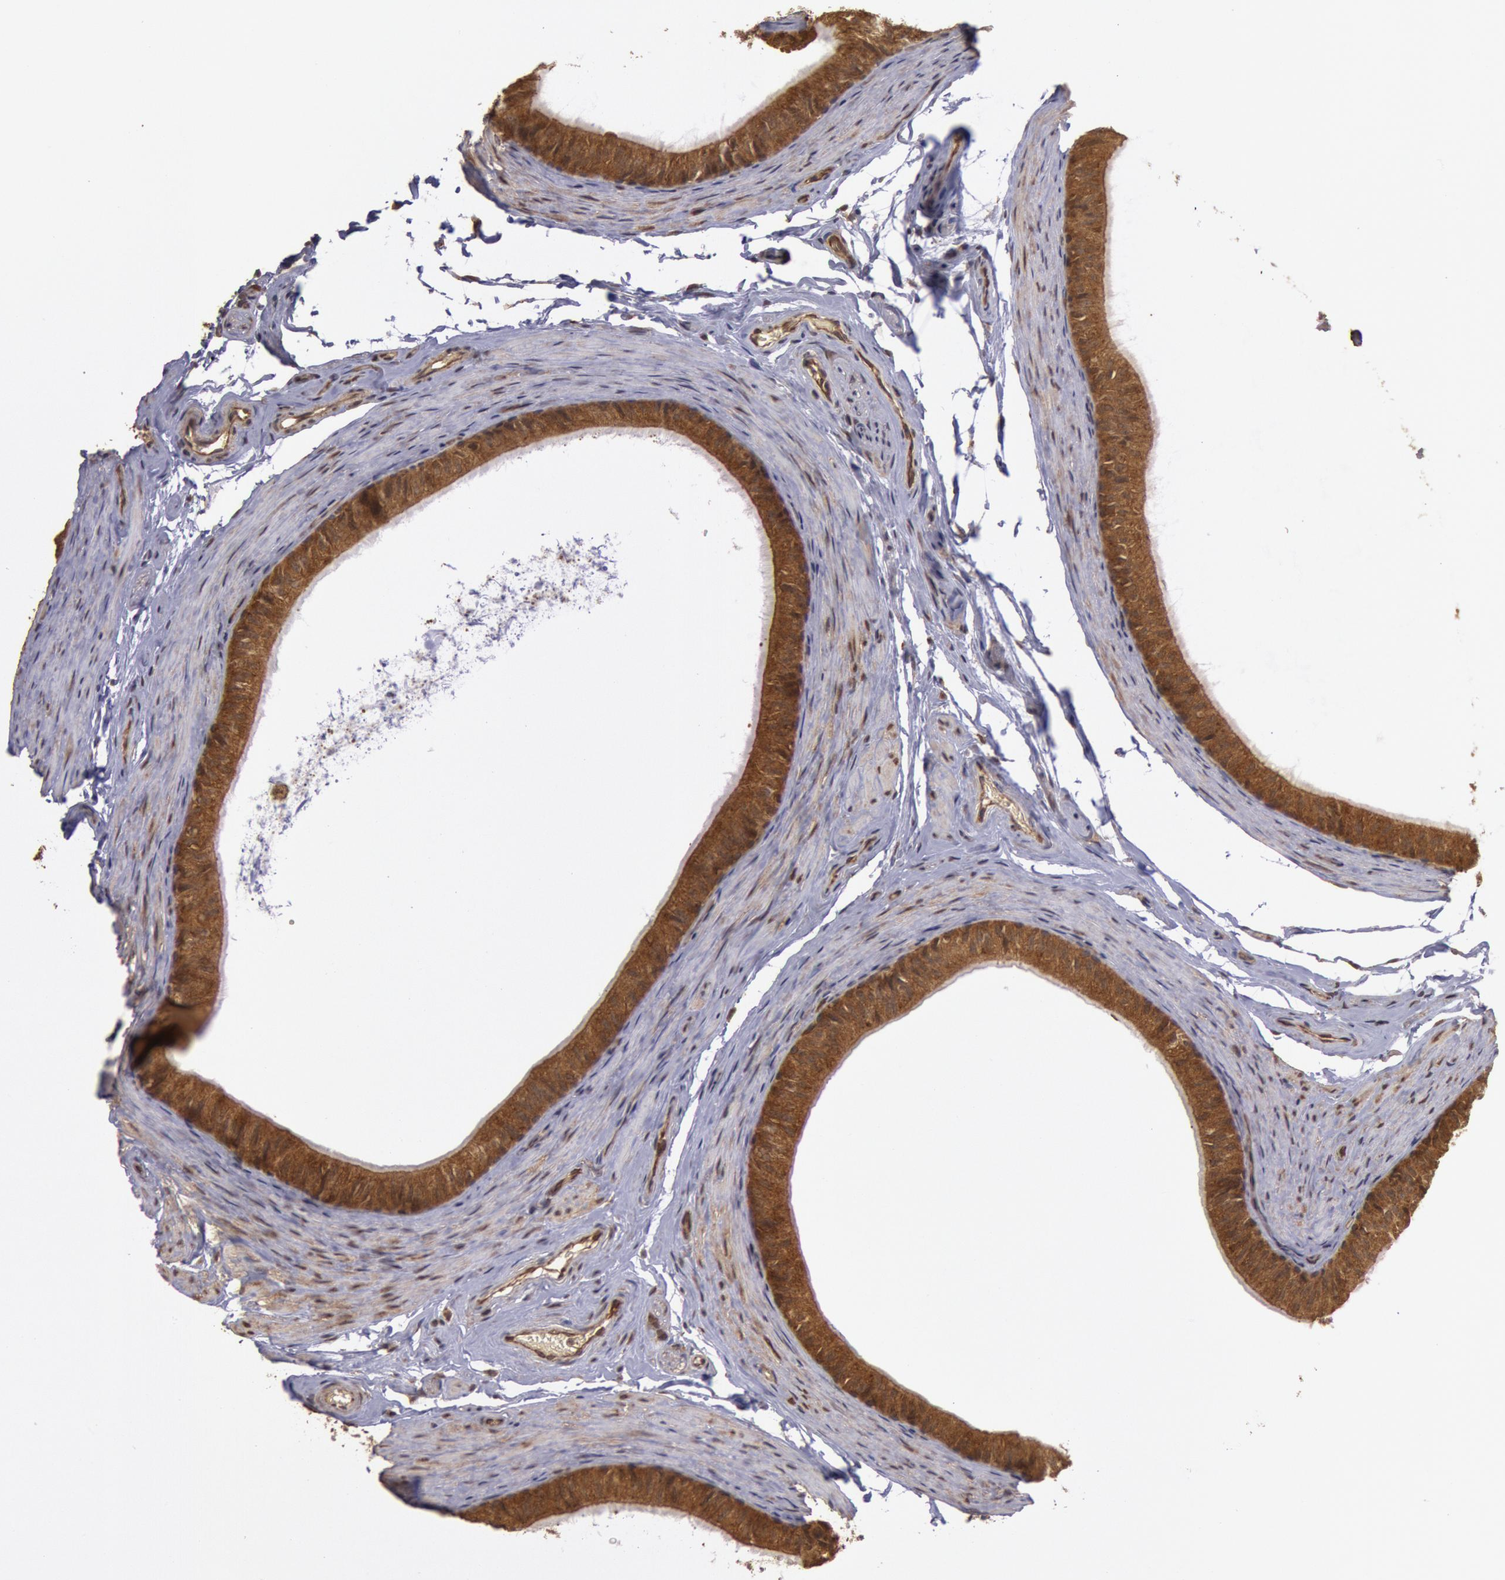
{"staining": {"intensity": "strong", "quantity": ">75%", "location": "cytoplasmic/membranous"}, "tissue": "epididymis", "cell_type": "Glandular cells", "image_type": "normal", "snomed": [{"axis": "morphology", "description": "Normal tissue, NOS"}, {"axis": "topography", "description": "Testis"}, {"axis": "topography", "description": "Epididymis"}], "caption": "This is an image of immunohistochemistry (IHC) staining of normal epididymis, which shows strong expression in the cytoplasmic/membranous of glandular cells.", "gene": "USP14", "patient": {"sex": "male", "age": 36}}